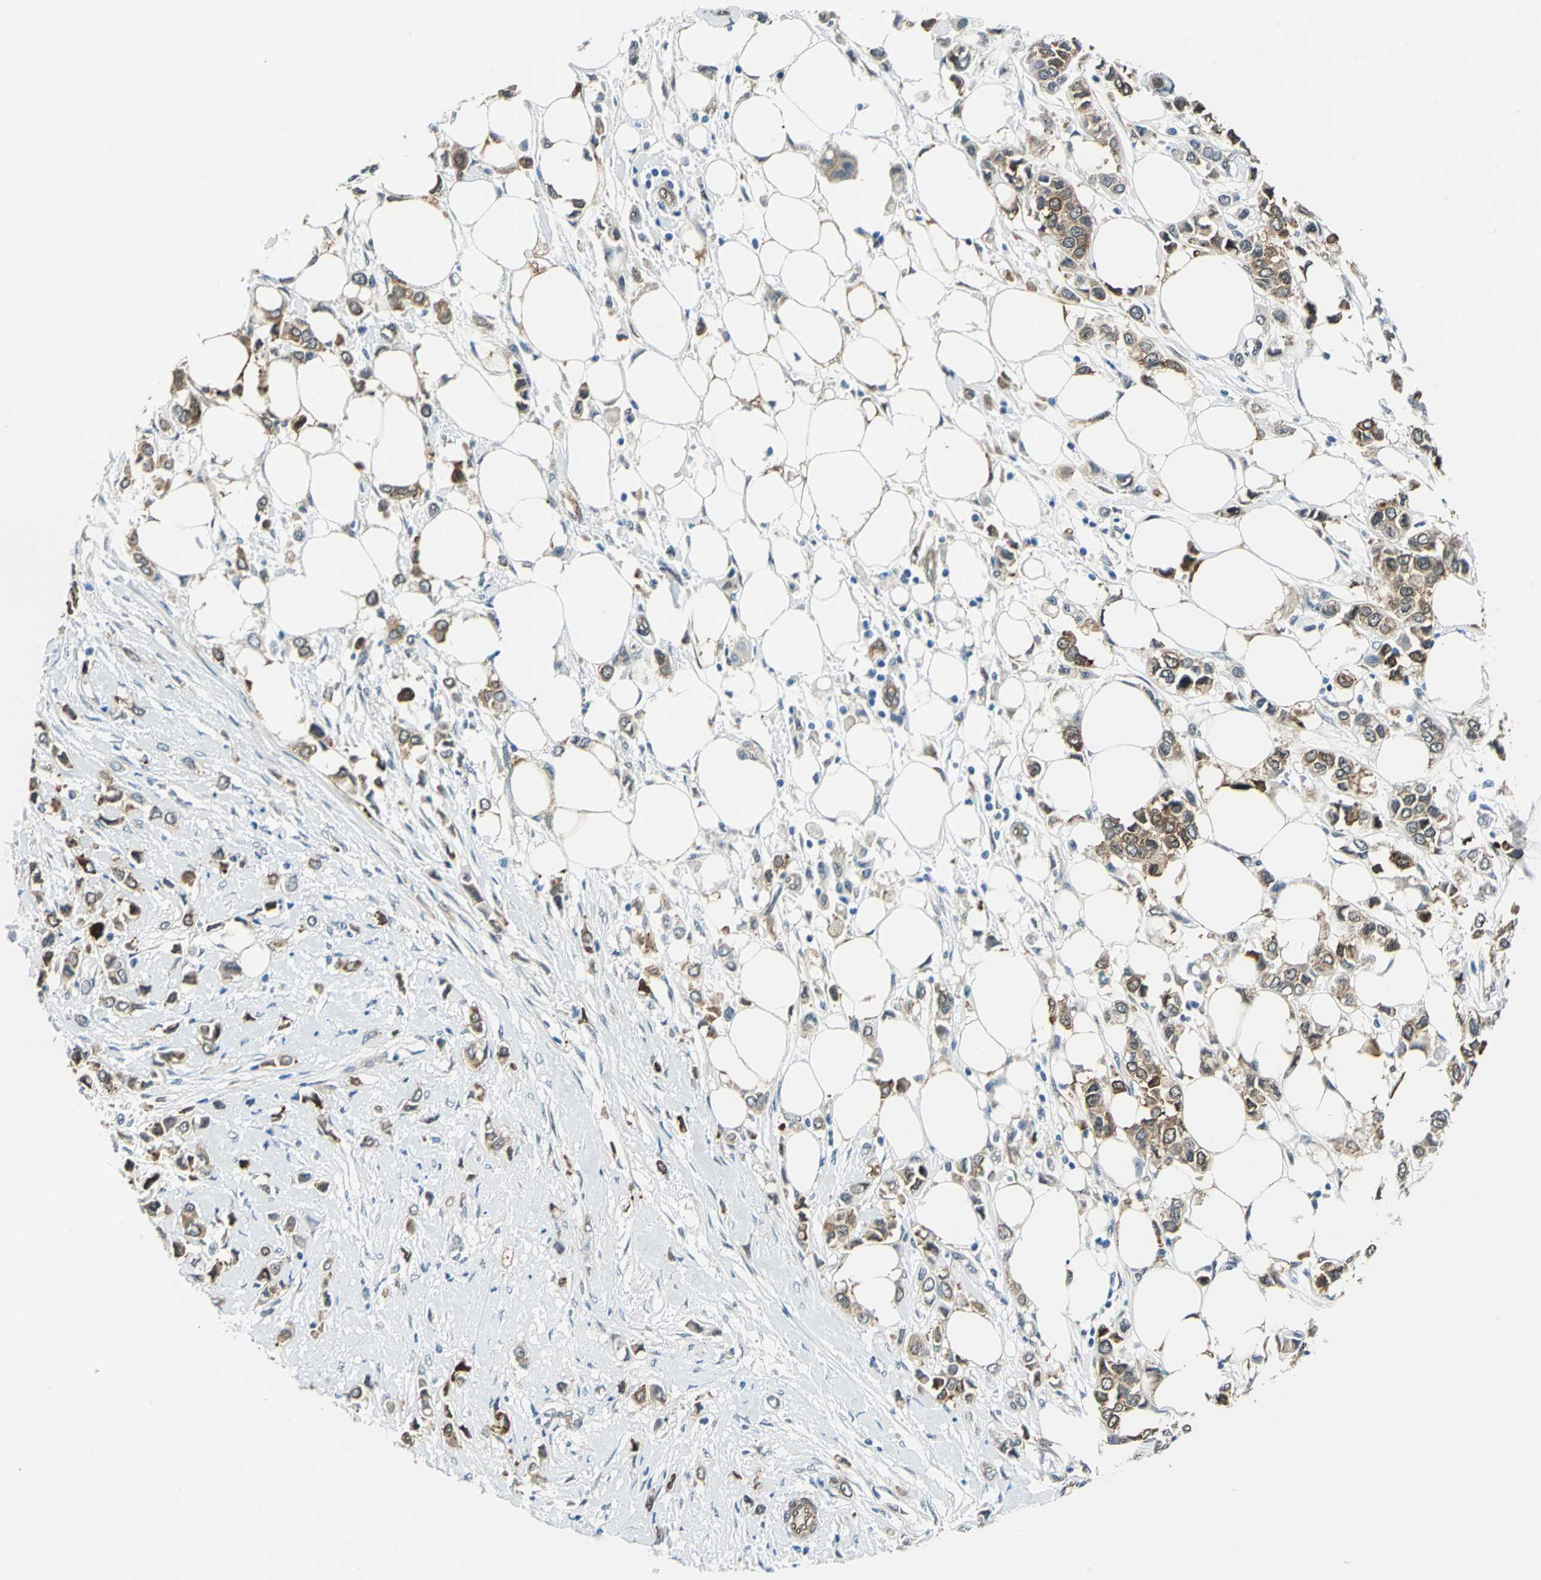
{"staining": {"intensity": "moderate", "quantity": ">75%", "location": "cytoplasmic/membranous"}, "tissue": "breast cancer", "cell_type": "Tumor cells", "image_type": "cancer", "snomed": [{"axis": "morphology", "description": "Lobular carcinoma"}, {"axis": "topography", "description": "Breast"}], "caption": "Immunohistochemical staining of breast lobular carcinoma exhibits moderate cytoplasmic/membranous protein positivity in about >75% of tumor cells.", "gene": "HSPB1", "patient": {"sex": "female", "age": 51}}